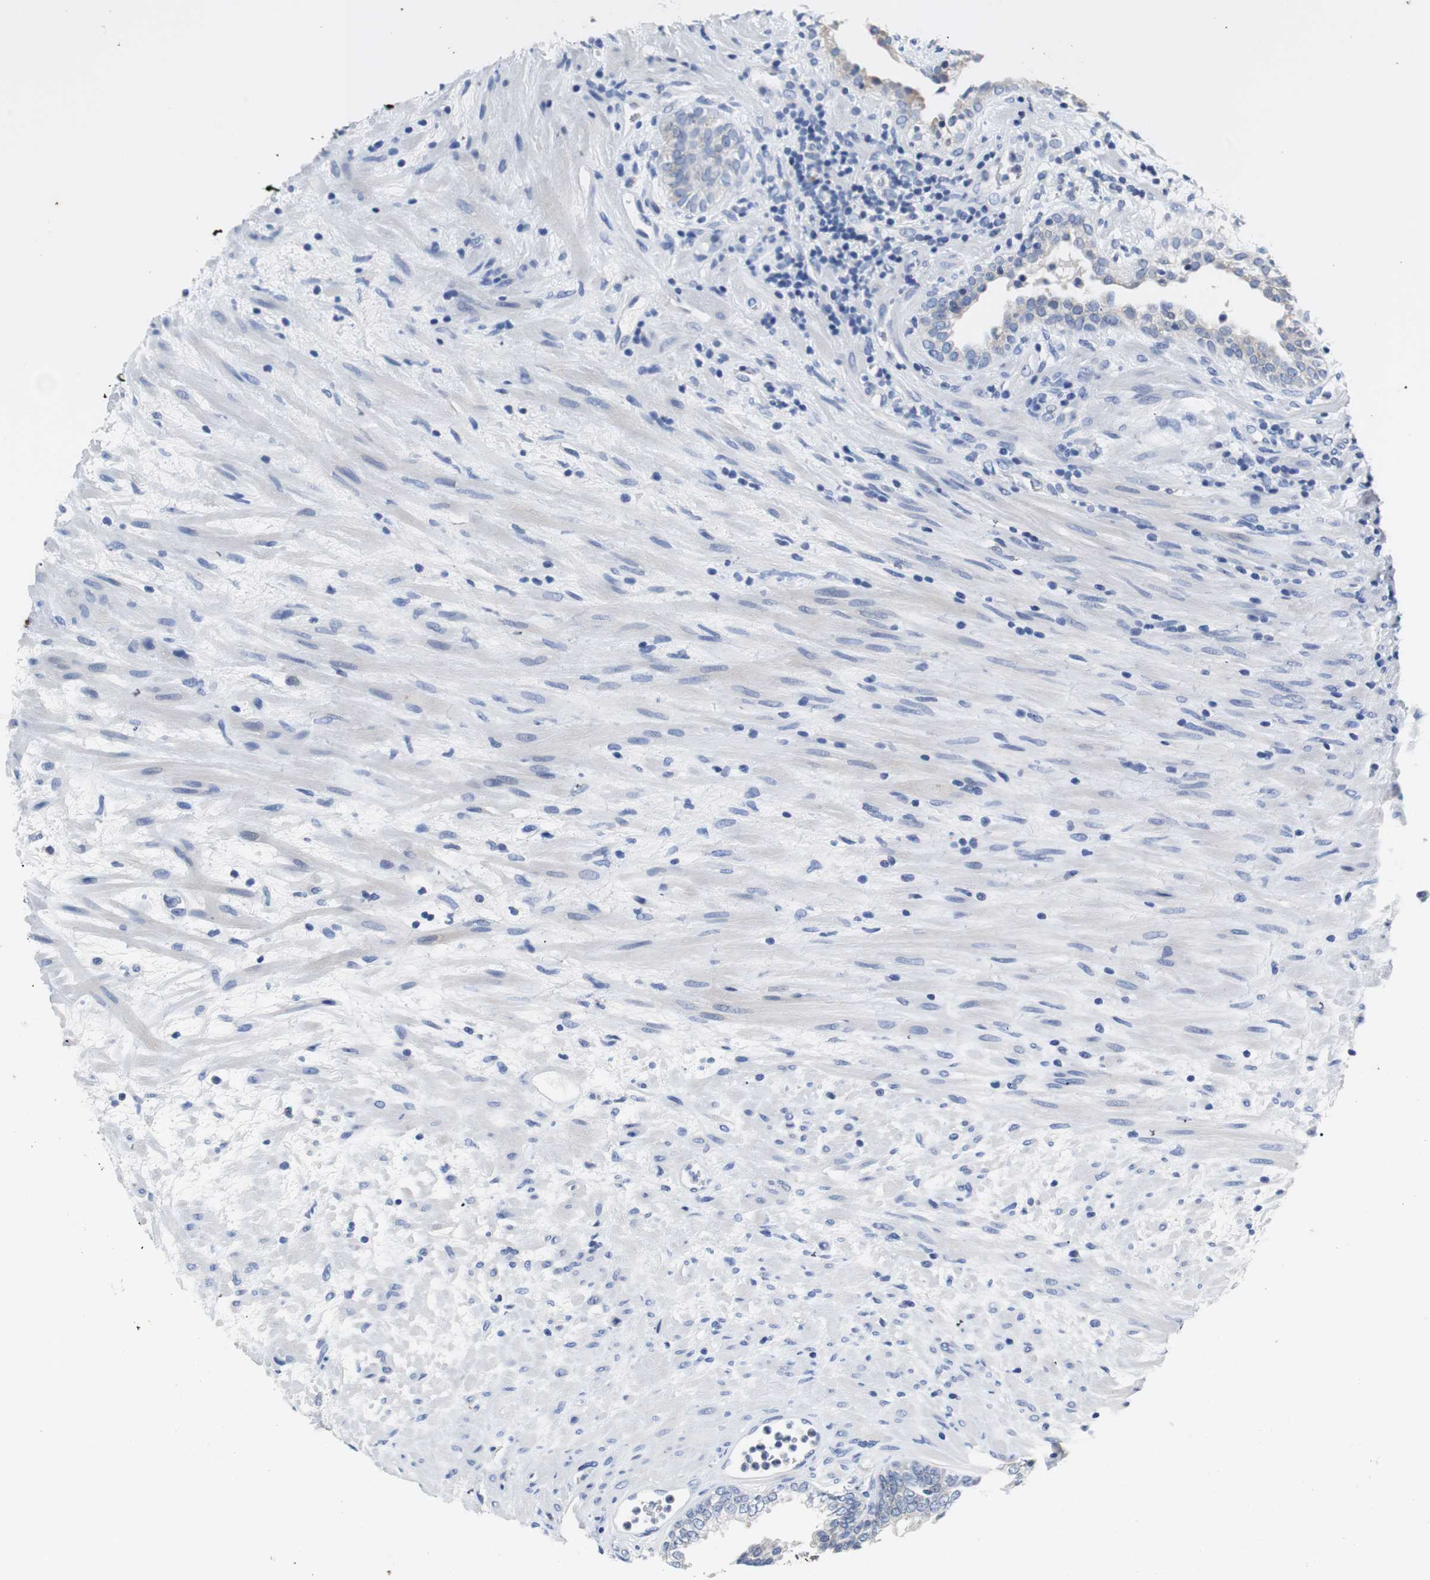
{"staining": {"intensity": "negative", "quantity": "none", "location": "none"}, "tissue": "prostate", "cell_type": "Glandular cells", "image_type": "normal", "snomed": [{"axis": "morphology", "description": "Normal tissue, NOS"}, {"axis": "topography", "description": "Prostate"}], "caption": "Immunohistochemistry of normal human prostate reveals no staining in glandular cells. (Brightfield microscopy of DAB IHC at high magnification).", "gene": "PCK1", "patient": {"sex": "male", "age": 76}}